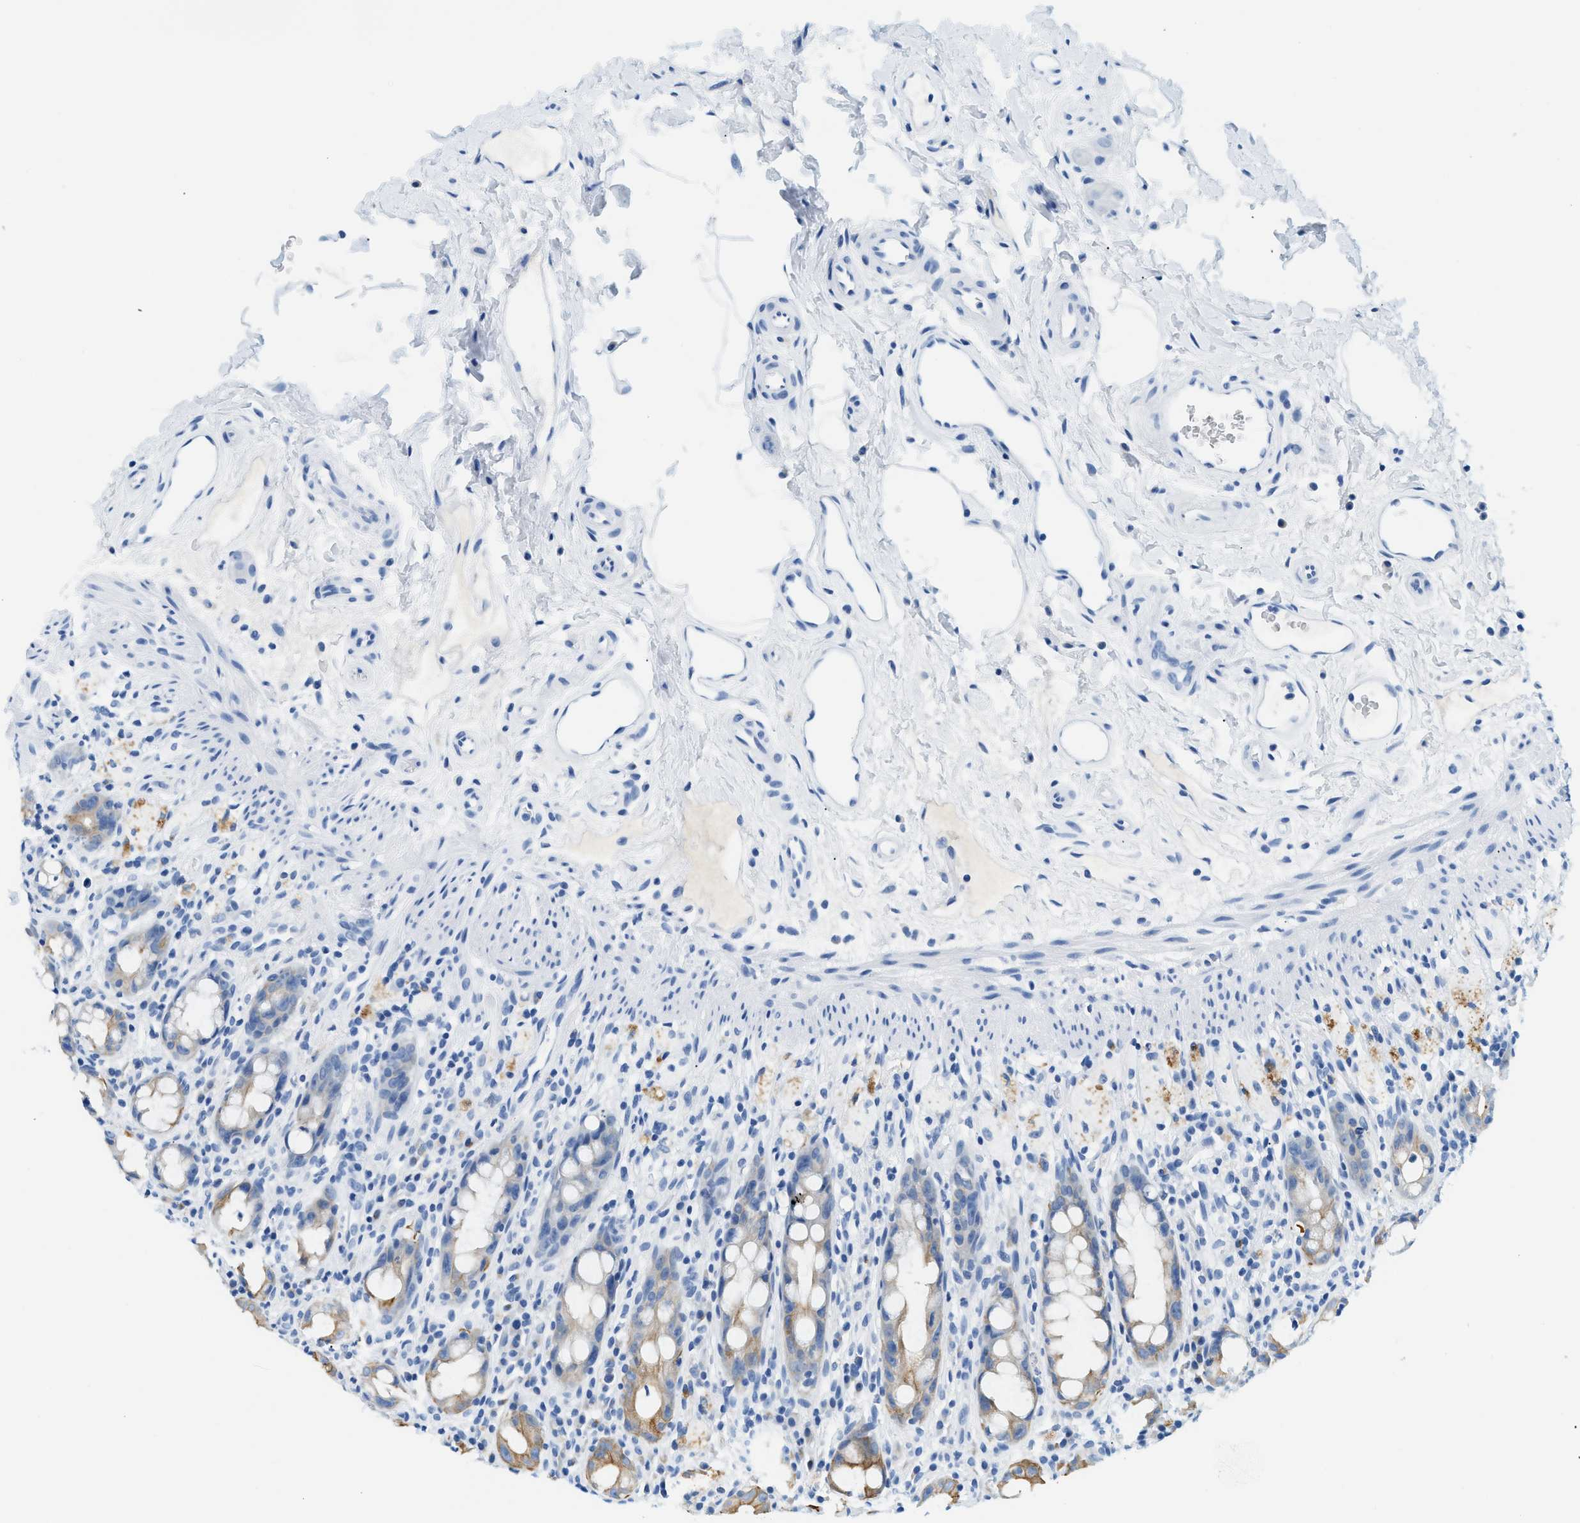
{"staining": {"intensity": "moderate", "quantity": "25%-75%", "location": "cytoplasmic/membranous"}, "tissue": "rectum", "cell_type": "Glandular cells", "image_type": "normal", "snomed": [{"axis": "morphology", "description": "Normal tissue, NOS"}, {"axis": "topography", "description": "Rectum"}], "caption": "A brown stain shows moderate cytoplasmic/membranous staining of a protein in glandular cells of unremarkable rectum. The staining is performed using DAB brown chromogen to label protein expression. The nuclei are counter-stained blue using hematoxylin.", "gene": "STXBP2", "patient": {"sex": "male", "age": 44}}